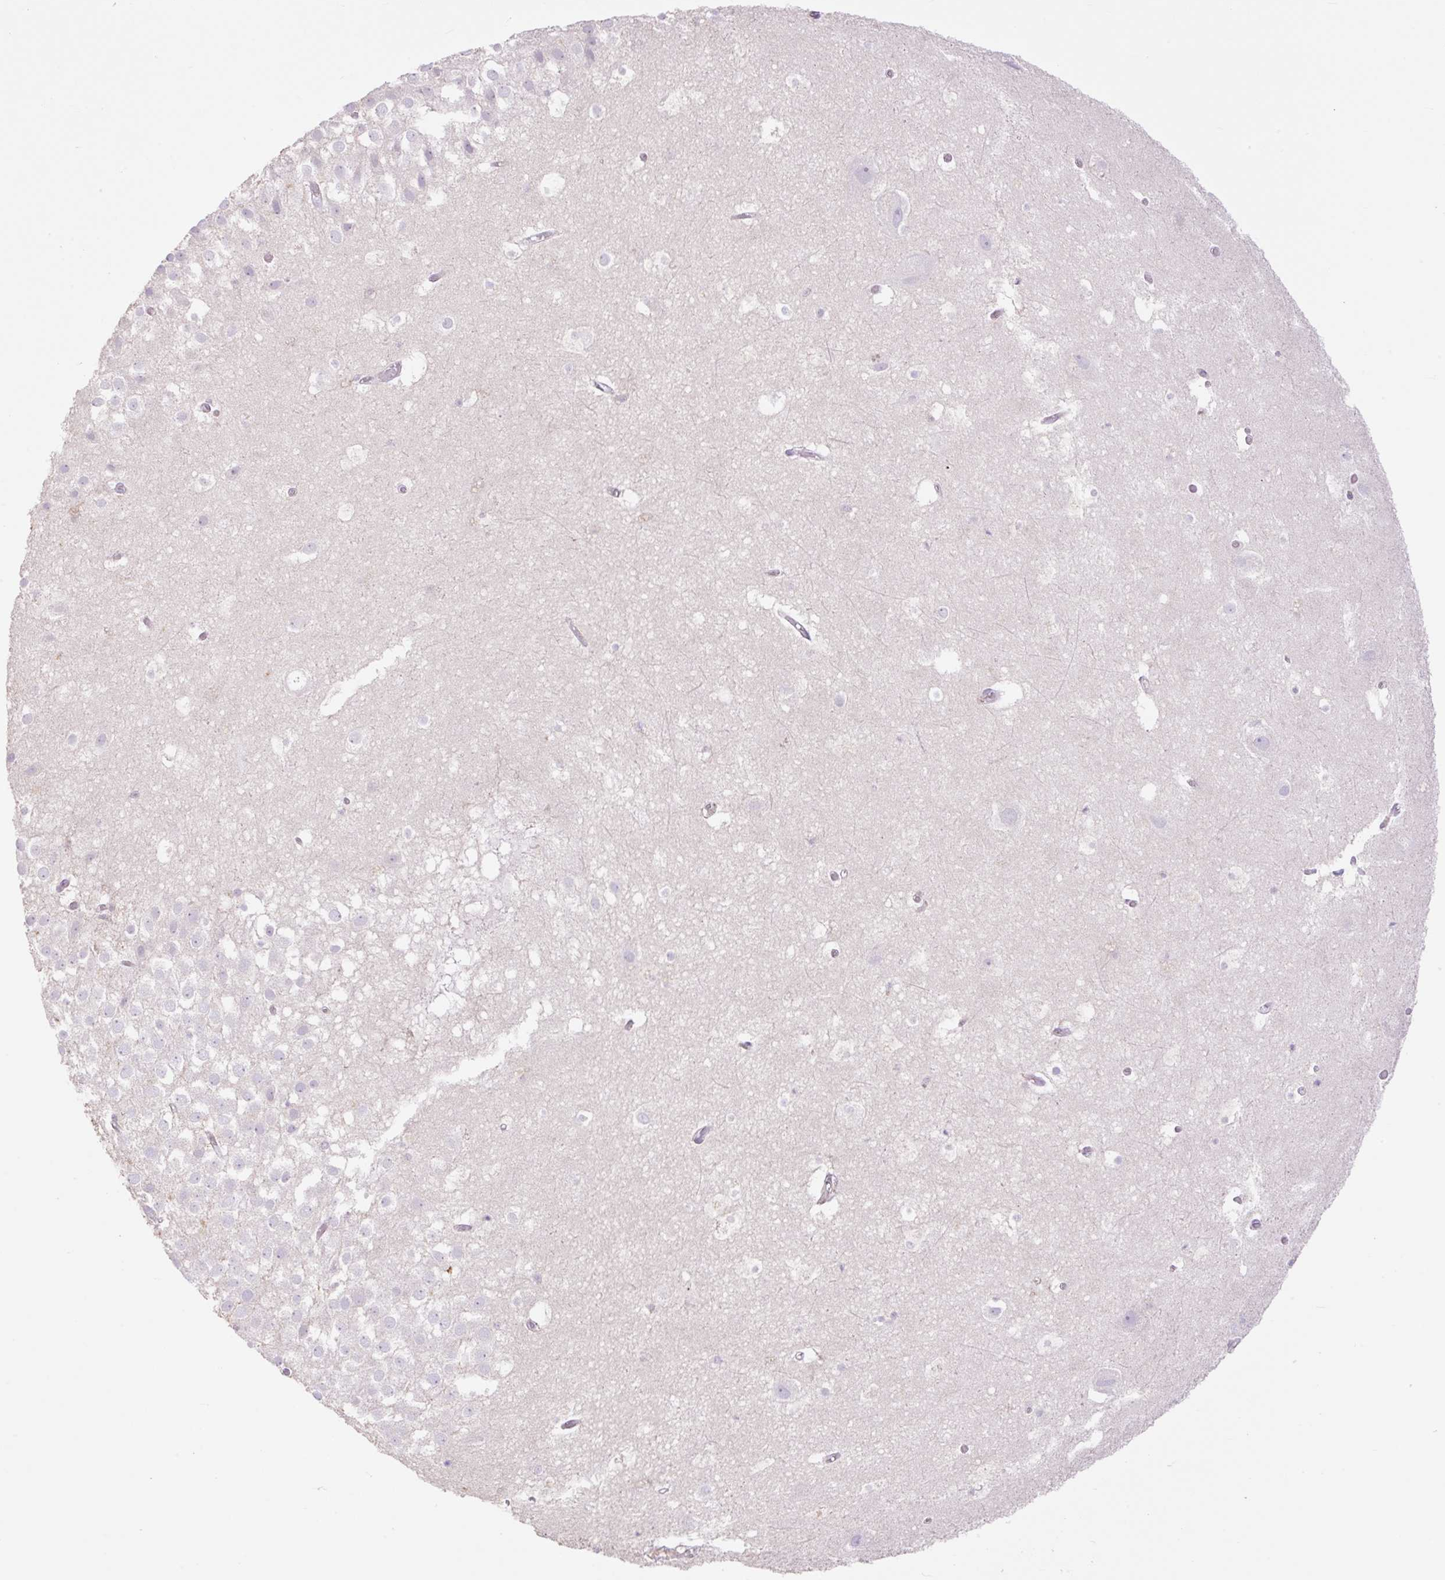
{"staining": {"intensity": "negative", "quantity": "none", "location": "none"}, "tissue": "hippocampus", "cell_type": "Glial cells", "image_type": "normal", "snomed": [{"axis": "morphology", "description": "Normal tissue, NOS"}, {"axis": "topography", "description": "Hippocampus"}], "caption": "DAB immunohistochemical staining of unremarkable human hippocampus demonstrates no significant expression in glial cells.", "gene": "VPS25", "patient": {"sex": "female", "age": 52}}